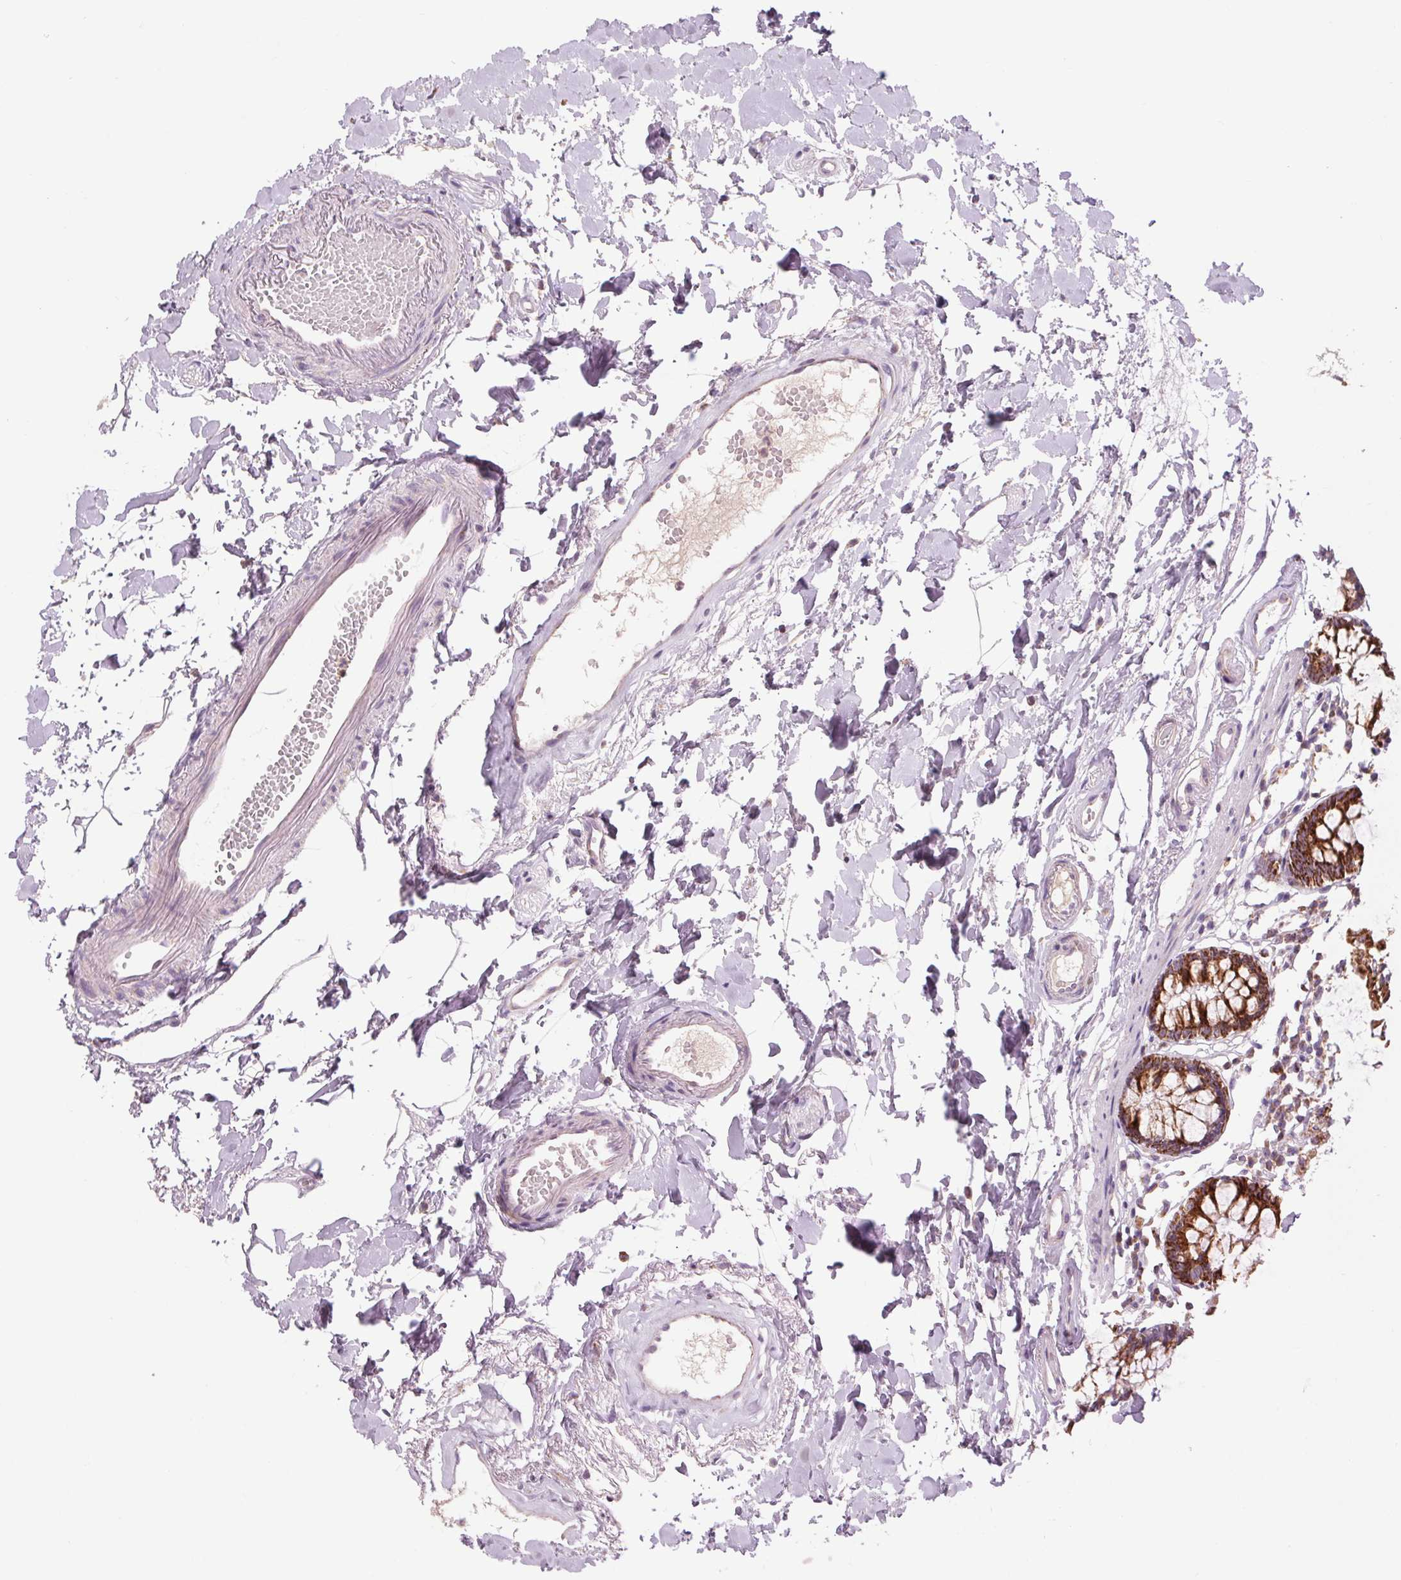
{"staining": {"intensity": "negative", "quantity": "none", "location": "none"}, "tissue": "colon", "cell_type": "Endothelial cells", "image_type": "normal", "snomed": [{"axis": "morphology", "description": "Normal tissue, NOS"}, {"axis": "topography", "description": "Colon"}], "caption": "Histopathology image shows no significant protein expression in endothelial cells of unremarkable colon. Nuclei are stained in blue.", "gene": "COX6A1", "patient": {"sex": "female", "age": 84}}